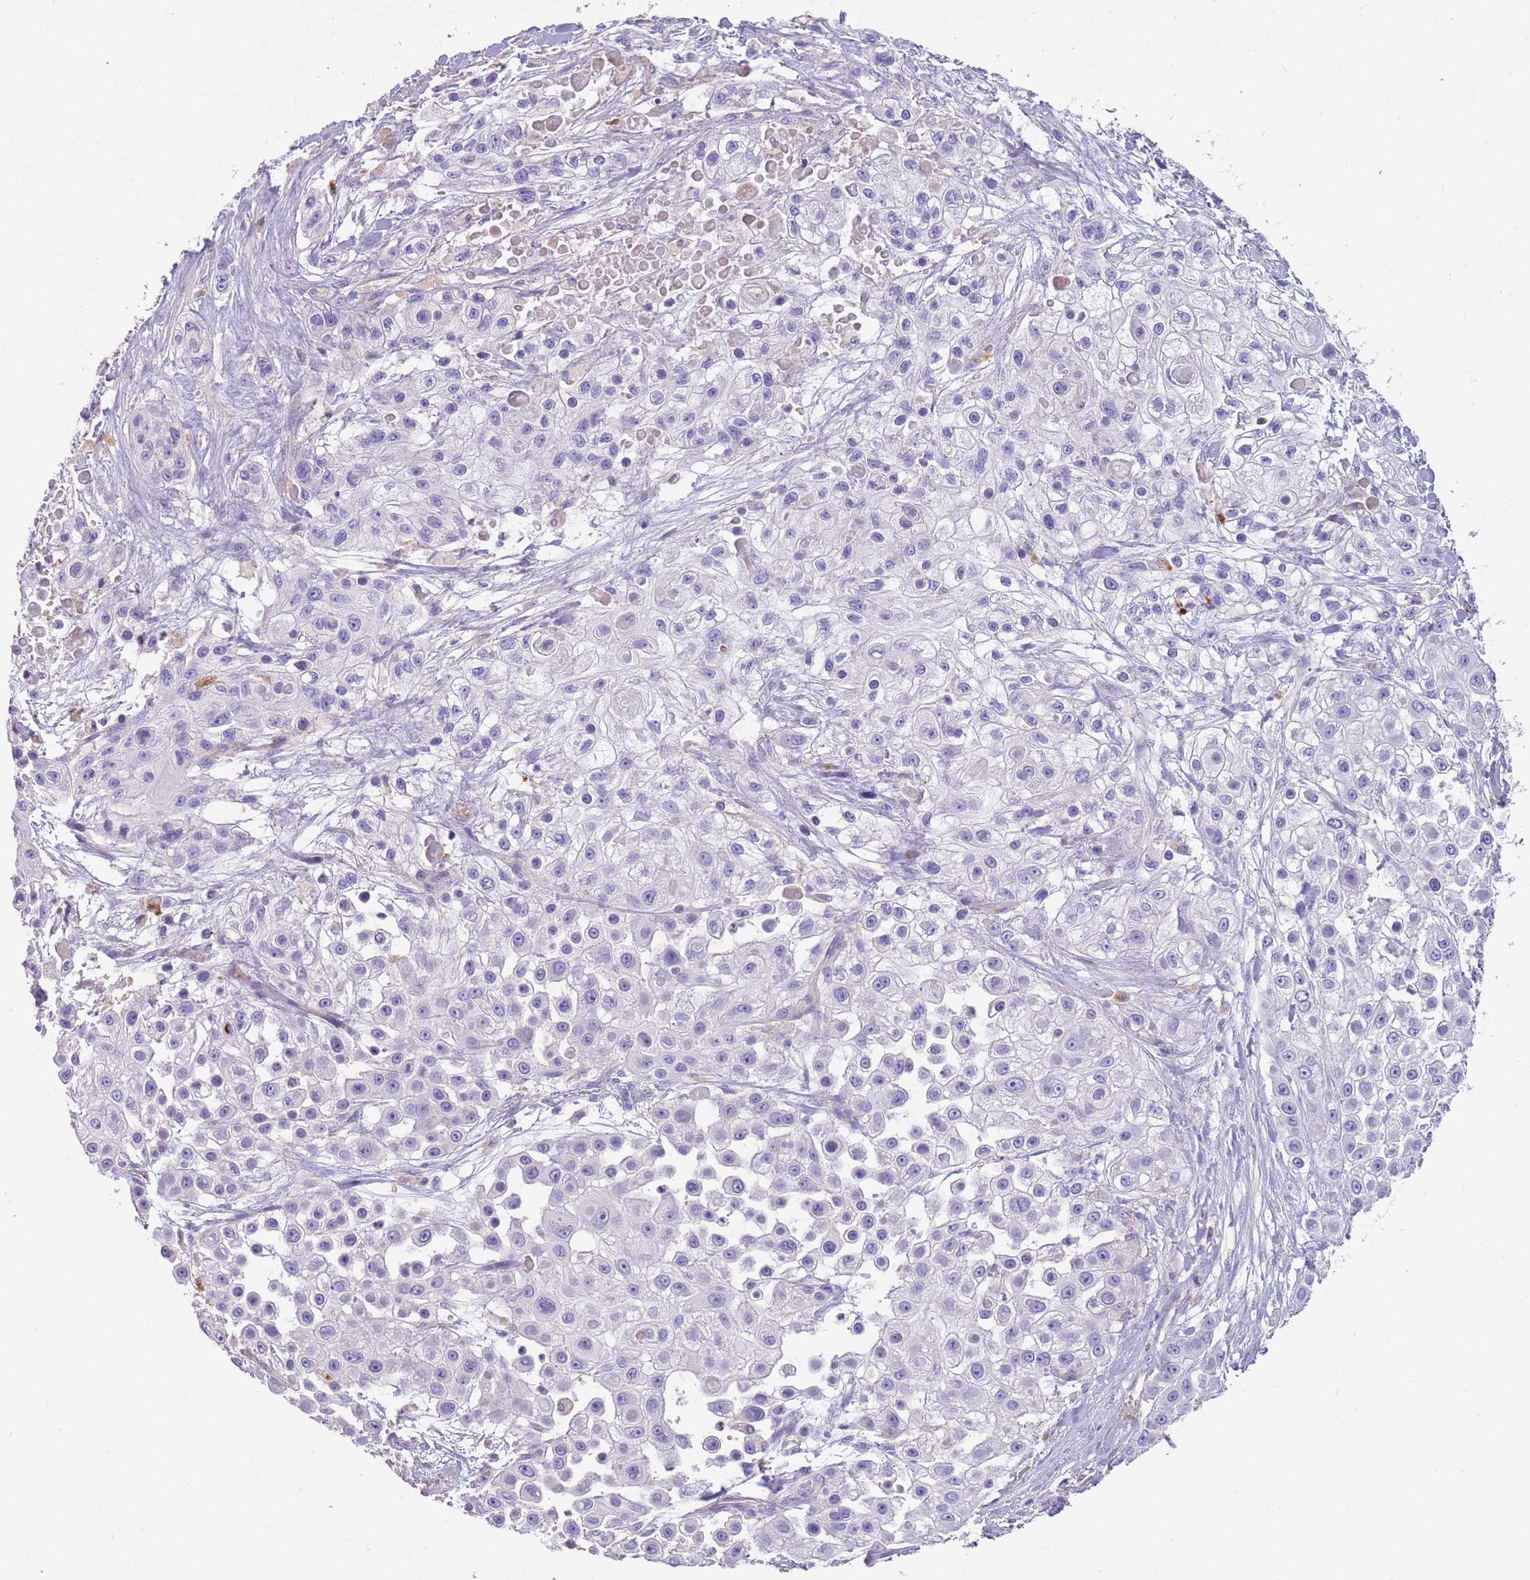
{"staining": {"intensity": "negative", "quantity": "none", "location": "none"}, "tissue": "skin cancer", "cell_type": "Tumor cells", "image_type": "cancer", "snomed": [{"axis": "morphology", "description": "Squamous cell carcinoma, NOS"}, {"axis": "topography", "description": "Skin"}], "caption": "A histopathology image of skin cancer stained for a protein reveals no brown staining in tumor cells.", "gene": "SFTPA1", "patient": {"sex": "male", "age": 67}}